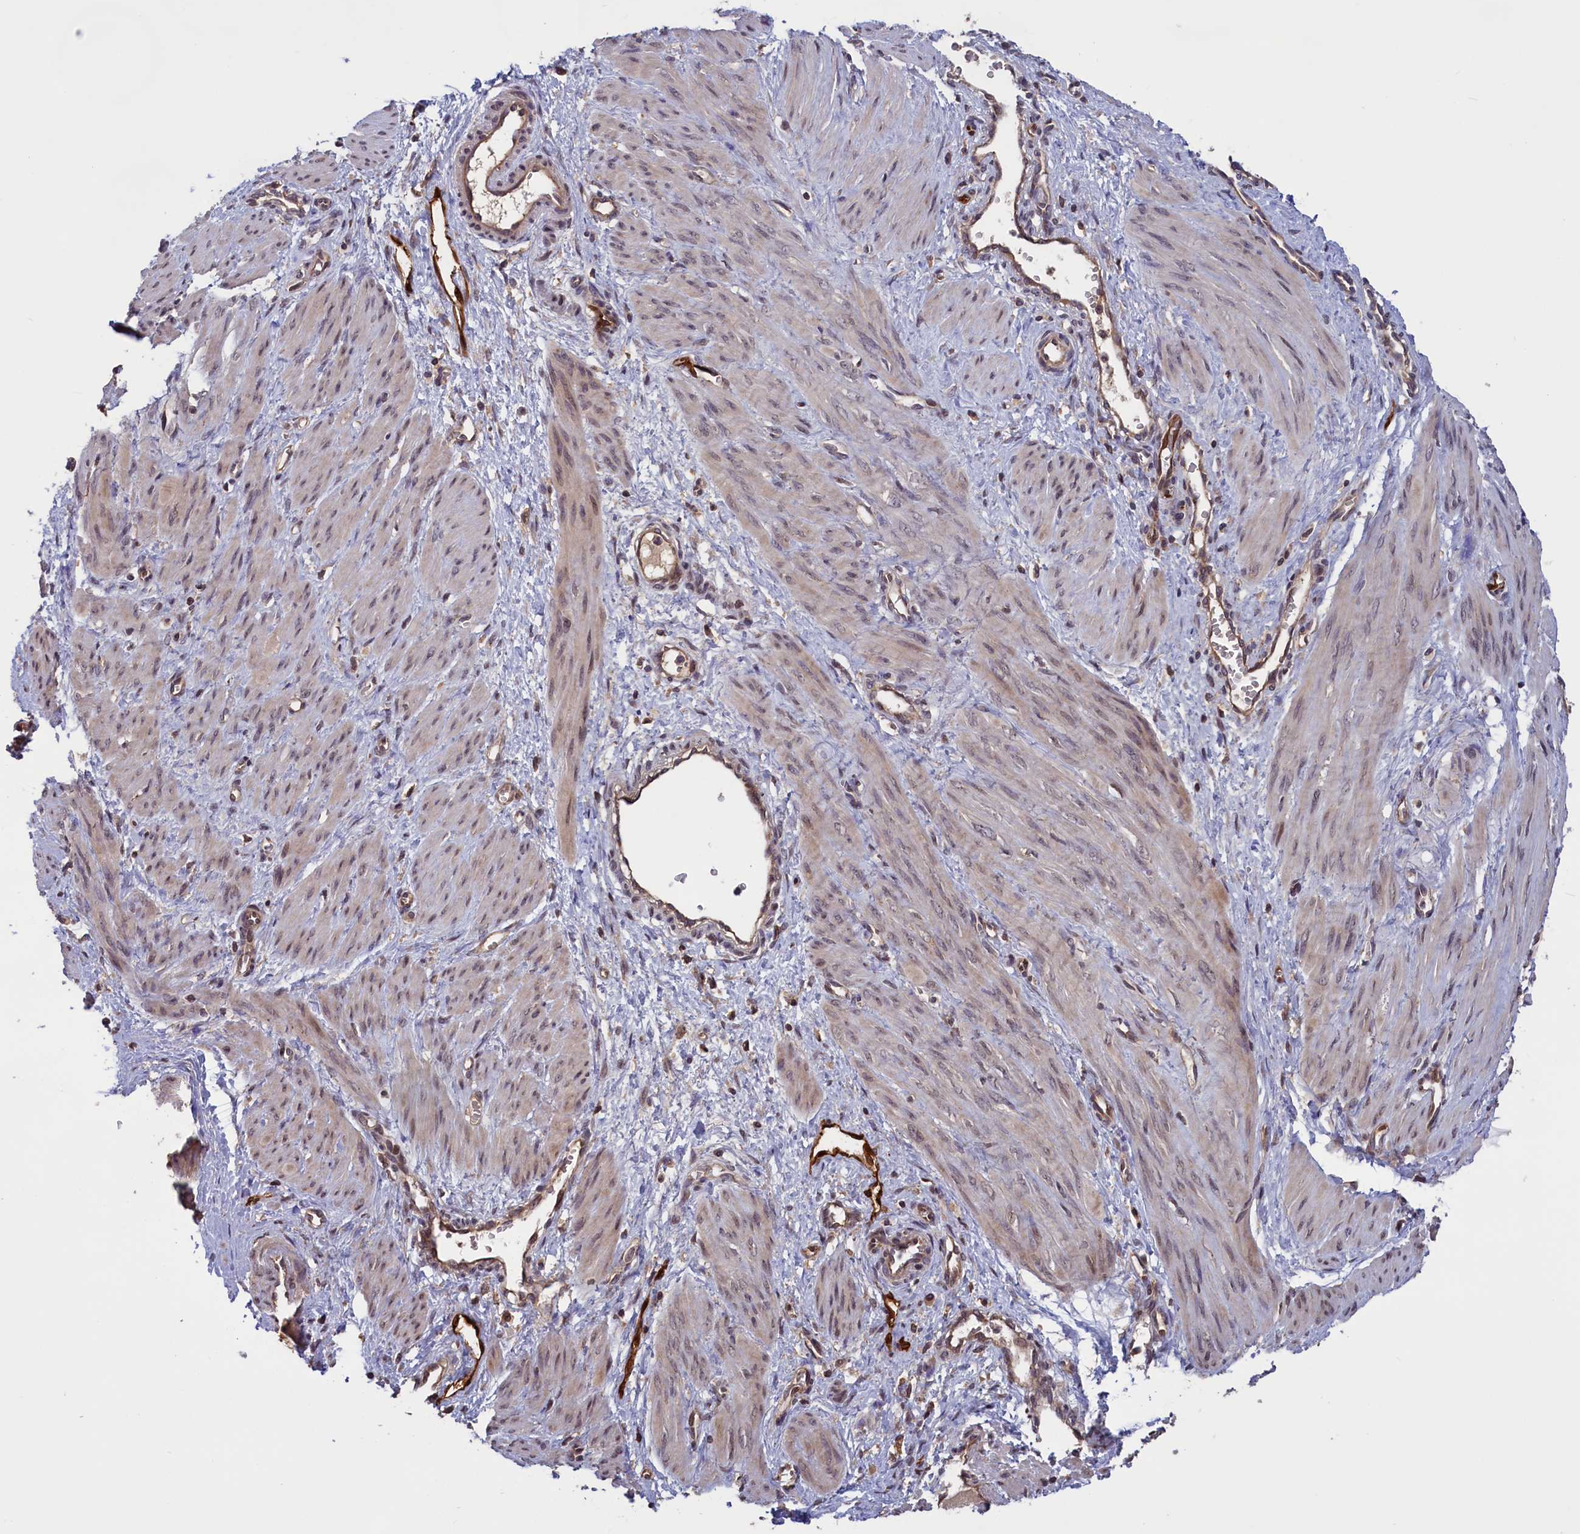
{"staining": {"intensity": "moderate", "quantity": "25%-75%", "location": "cytoplasmic/membranous,nuclear"}, "tissue": "smooth muscle", "cell_type": "Smooth muscle cells", "image_type": "normal", "snomed": [{"axis": "morphology", "description": "Normal tissue, NOS"}, {"axis": "topography", "description": "Endometrium"}], "caption": "DAB (3,3'-diaminobenzidine) immunohistochemical staining of benign smooth muscle shows moderate cytoplasmic/membranous,nuclear protein expression in about 25%-75% of smooth muscle cells.", "gene": "DENND1B", "patient": {"sex": "female", "age": 33}}